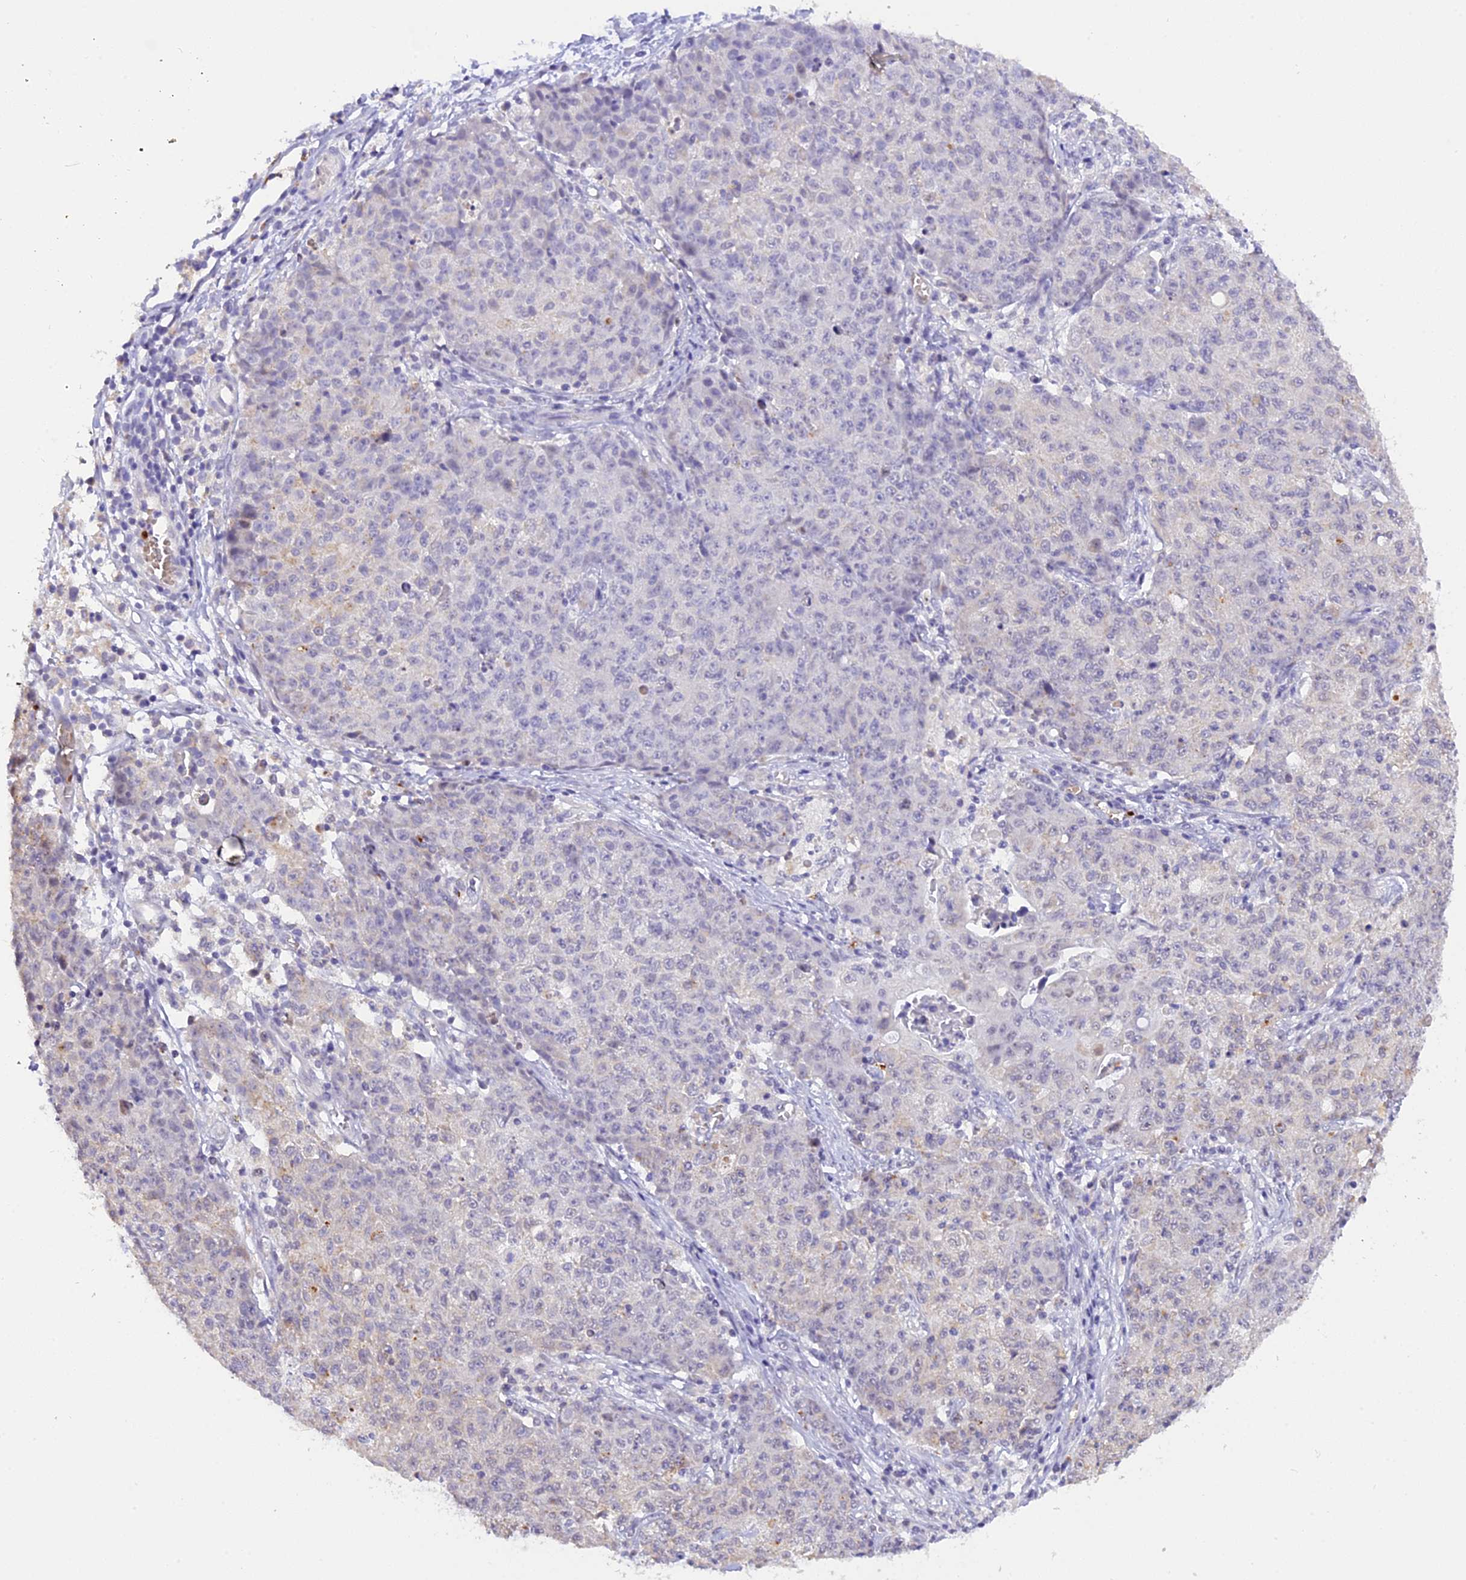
{"staining": {"intensity": "negative", "quantity": "none", "location": "none"}, "tissue": "ovarian cancer", "cell_type": "Tumor cells", "image_type": "cancer", "snomed": [{"axis": "morphology", "description": "Carcinoma, endometroid"}, {"axis": "topography", "description": "Ovary"}], "caption": "Ovarian cancer (endometroid carcinoma) was stained to show a protein in brown. There is no significant staining in tumor cells. (DAB (3,3'-diaminobenzidine) IHC, high magnification).", "gene": "AHSP", "patient": {"sex": "female", "age": 42}}